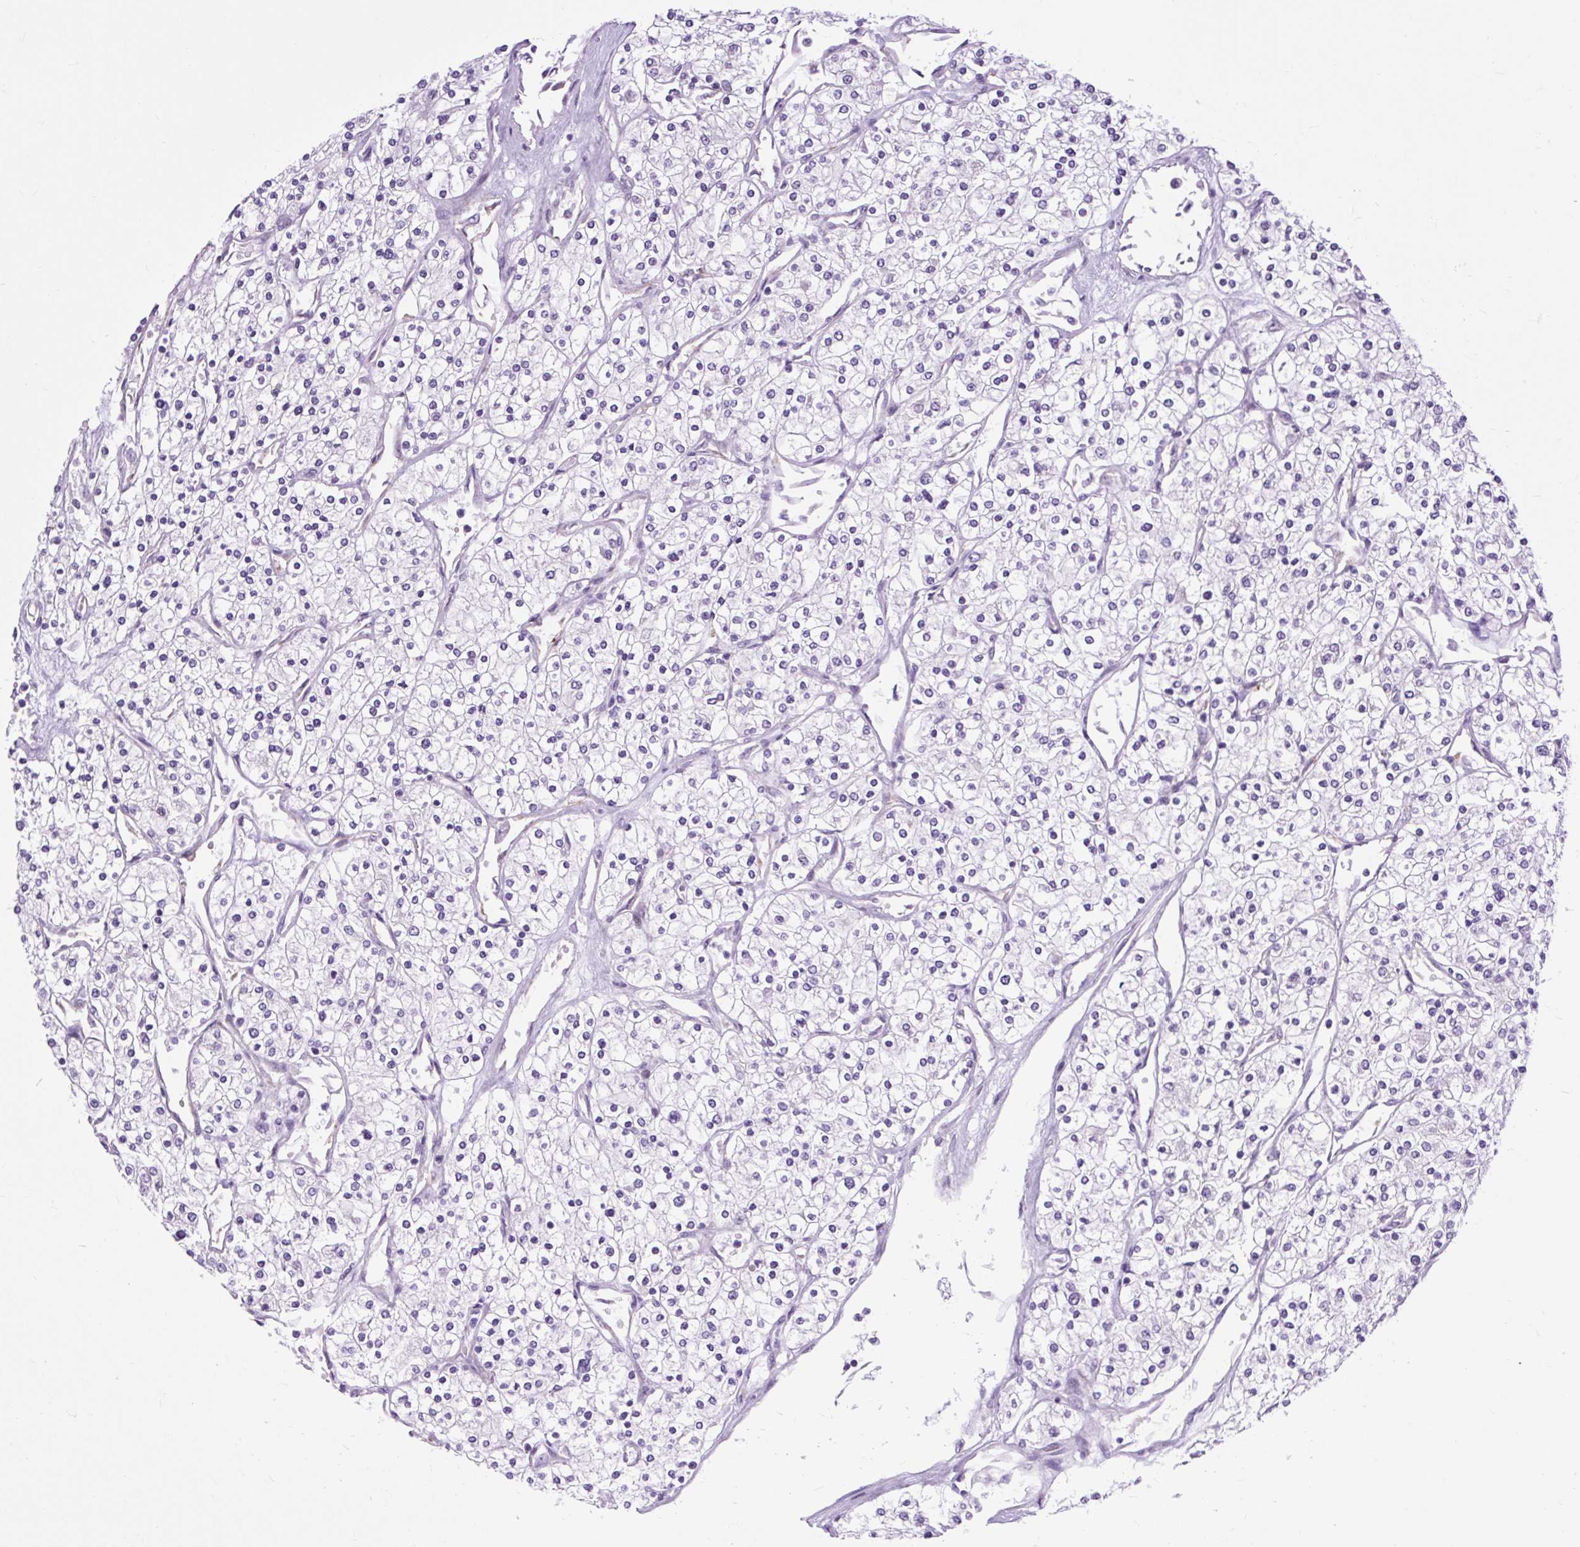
{"staining": {"intensity": "negative", "quantity": "none", "location": "none"}, "tissue": "renal cancer", "cell_type": "Tumor cells", "image_type": "cancer", "snomed": [{"axis": "morphology", "description": "Adenocarcinoma, NOS"}, {"axis": "topography", "description": "Kidney"}], "caption": "The micrograph demonstrates no staining of tumor cells in adenocarcinoma (renal). (Brightfield microscopy of DAB (3,3'-diaminobenzidine) IHC at high magnification).", "gene": "CLK2", "patient": {"sex": "male", "age": 80}}